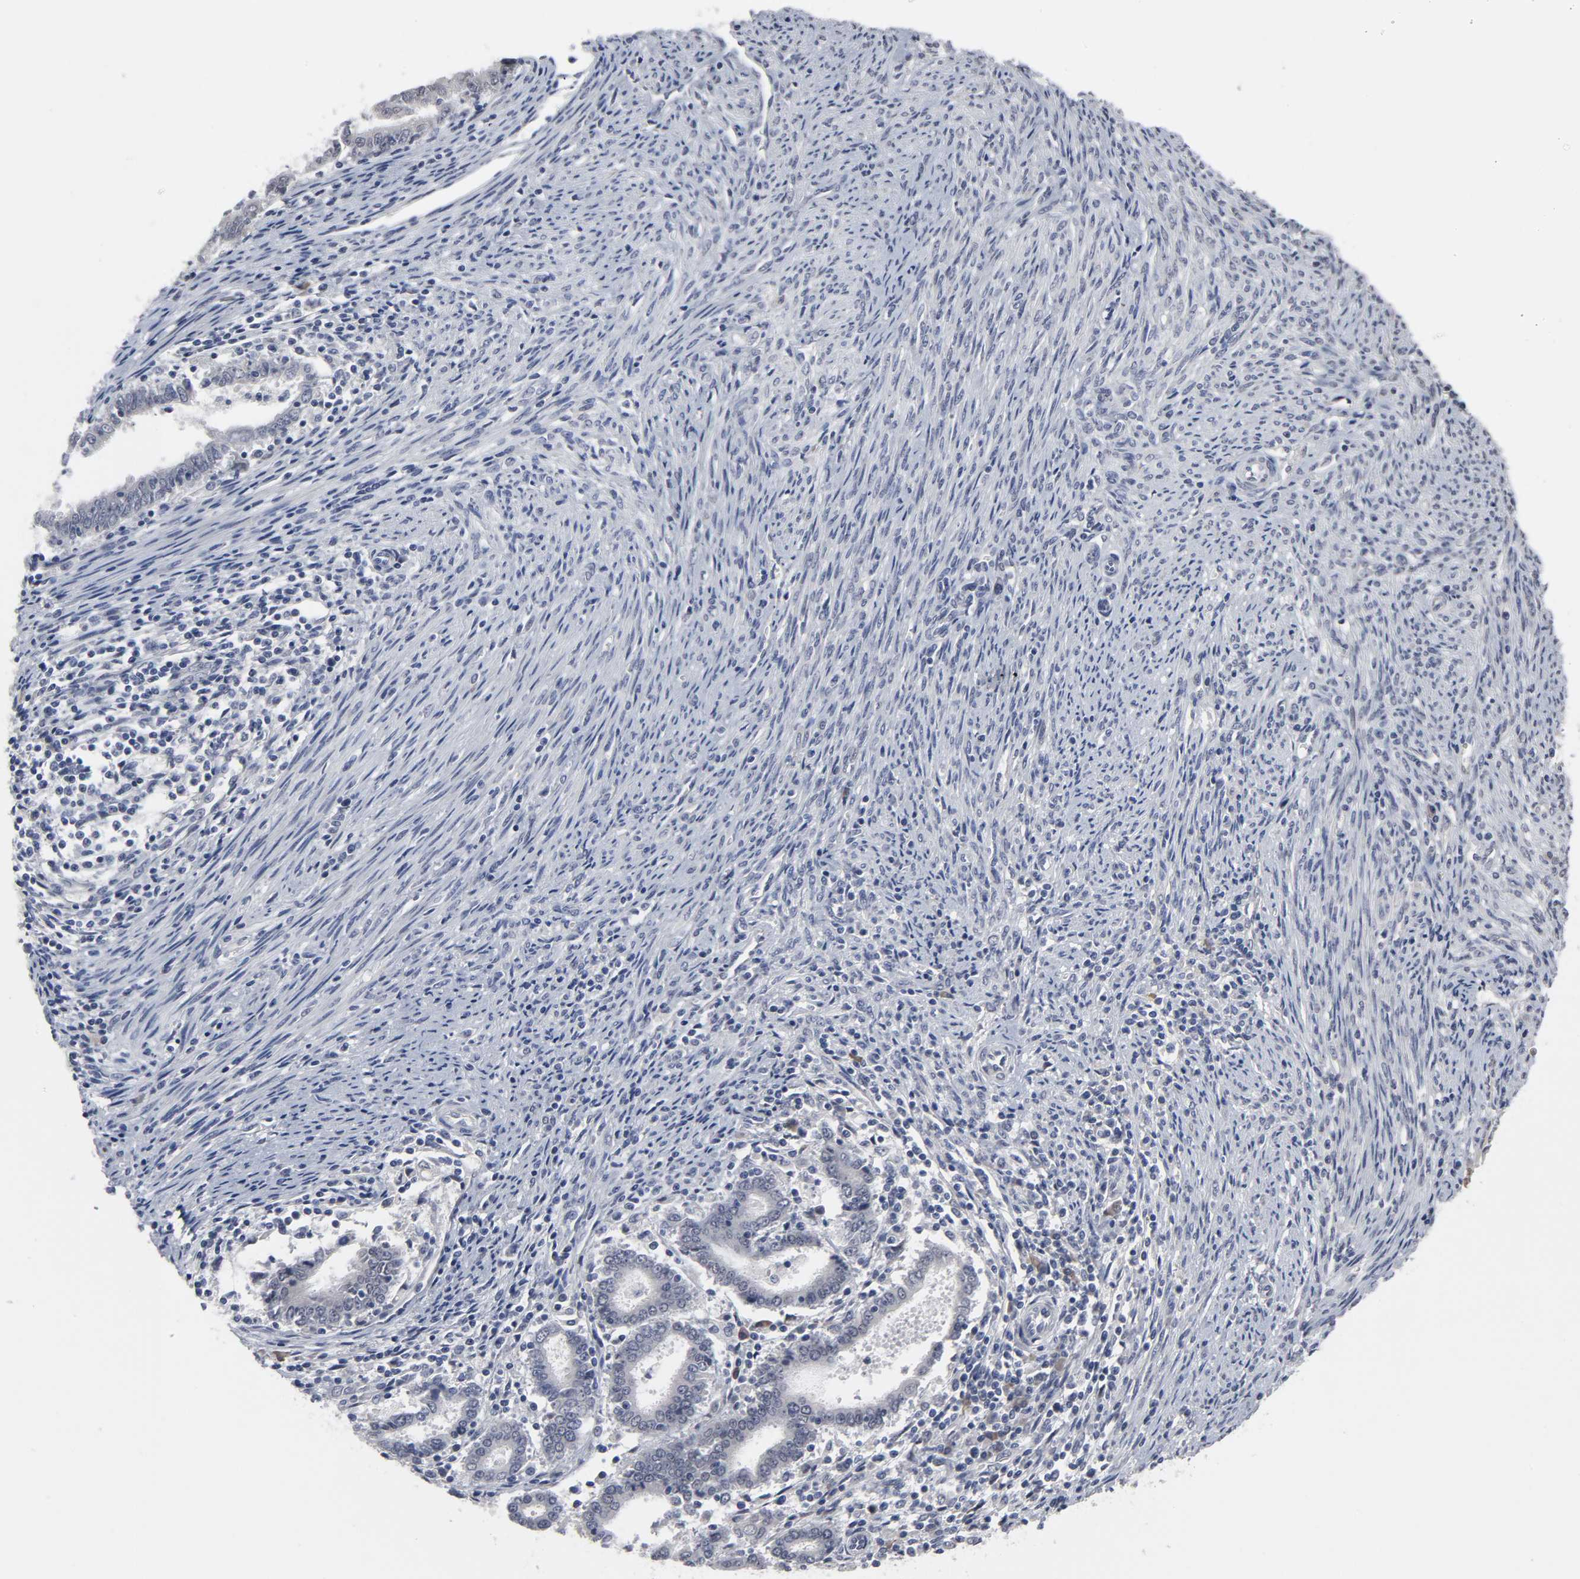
{"staining": {"intensity": "weak", "quantity": "<25%", "location": "nuclear"}, "tissue": "endometrial cancer", "cell_type": "Tumor cells", "image_type": "cancer", "snomed": [{"axis": "morphology", "description": "Adenocarcinoma, NOS"}, {"axis": "topography", "description": "Uterus"}], "caption": "IHC micrograph of neoplastic tissue: human endometrial cancer (adenocarcinoma) stained with DAB exhibits no significant protein expression in tumor cells.", "gene": "HNF4A", "patient": {"sex": "female", "age": 83}}